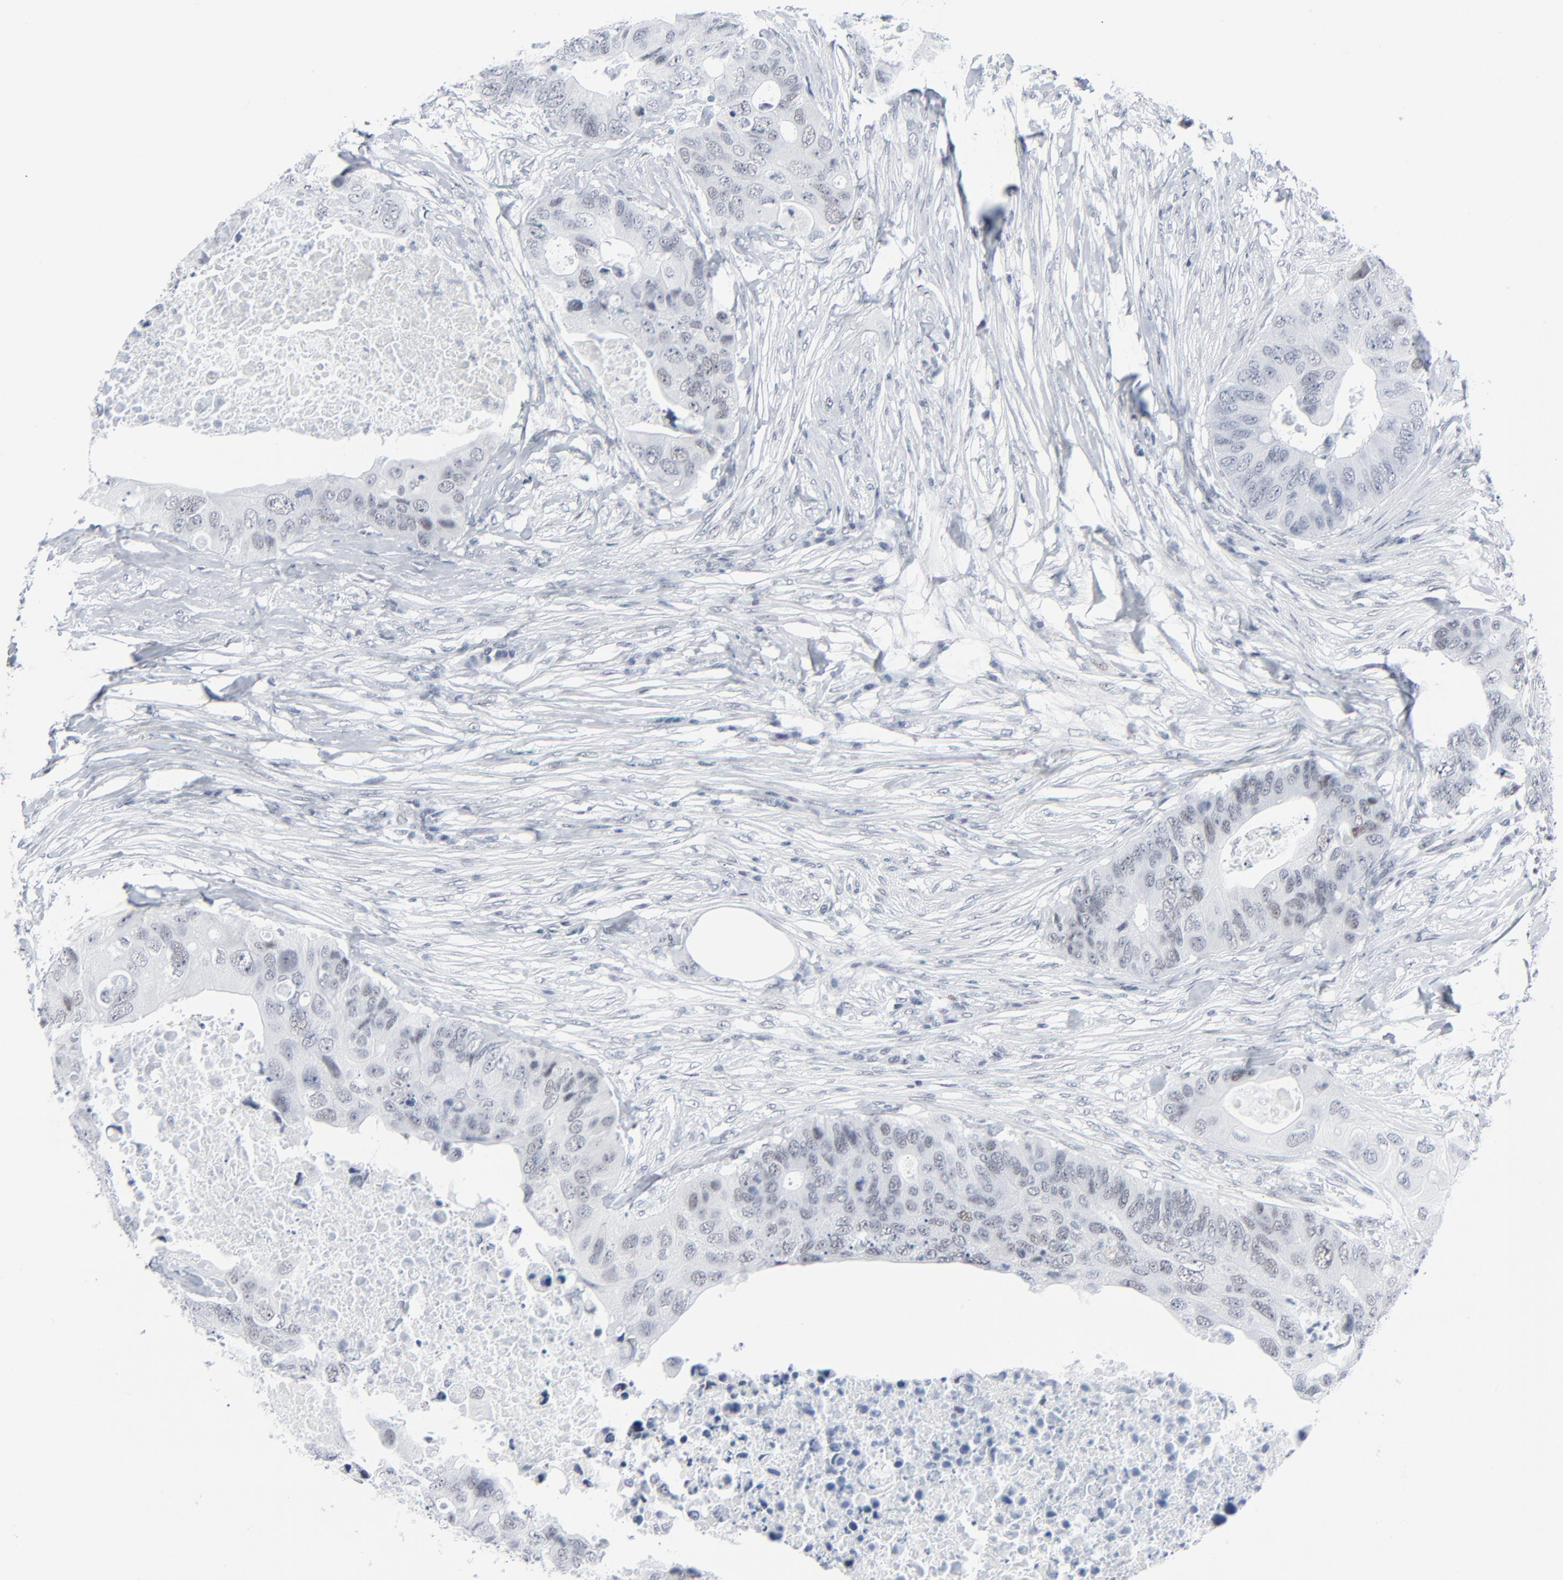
{"staining": {"intensity": "weak", "quantity": "25%-75%", "location": "nuclear"}, "tissue": "colorectal cancer", "cell_type": "Tumor cells", "image_type": "cancer", "snomed": [{"axis": "morphology", "description": "Adenocarcinoma, NOS"}, {"axis": "topography", "description": "Colon"}], "caption": "DAB (3,3'-diaminobenzidine) immunohistochemical staining of colorectal cancer shows weak nuclear protein staining in about 25%-75% of tumor cells. (DAB = brown stain, brightfield microscopy at high magnification).", "gene": "SIRT1", "patient": {"sex": "male", "age": 71}}